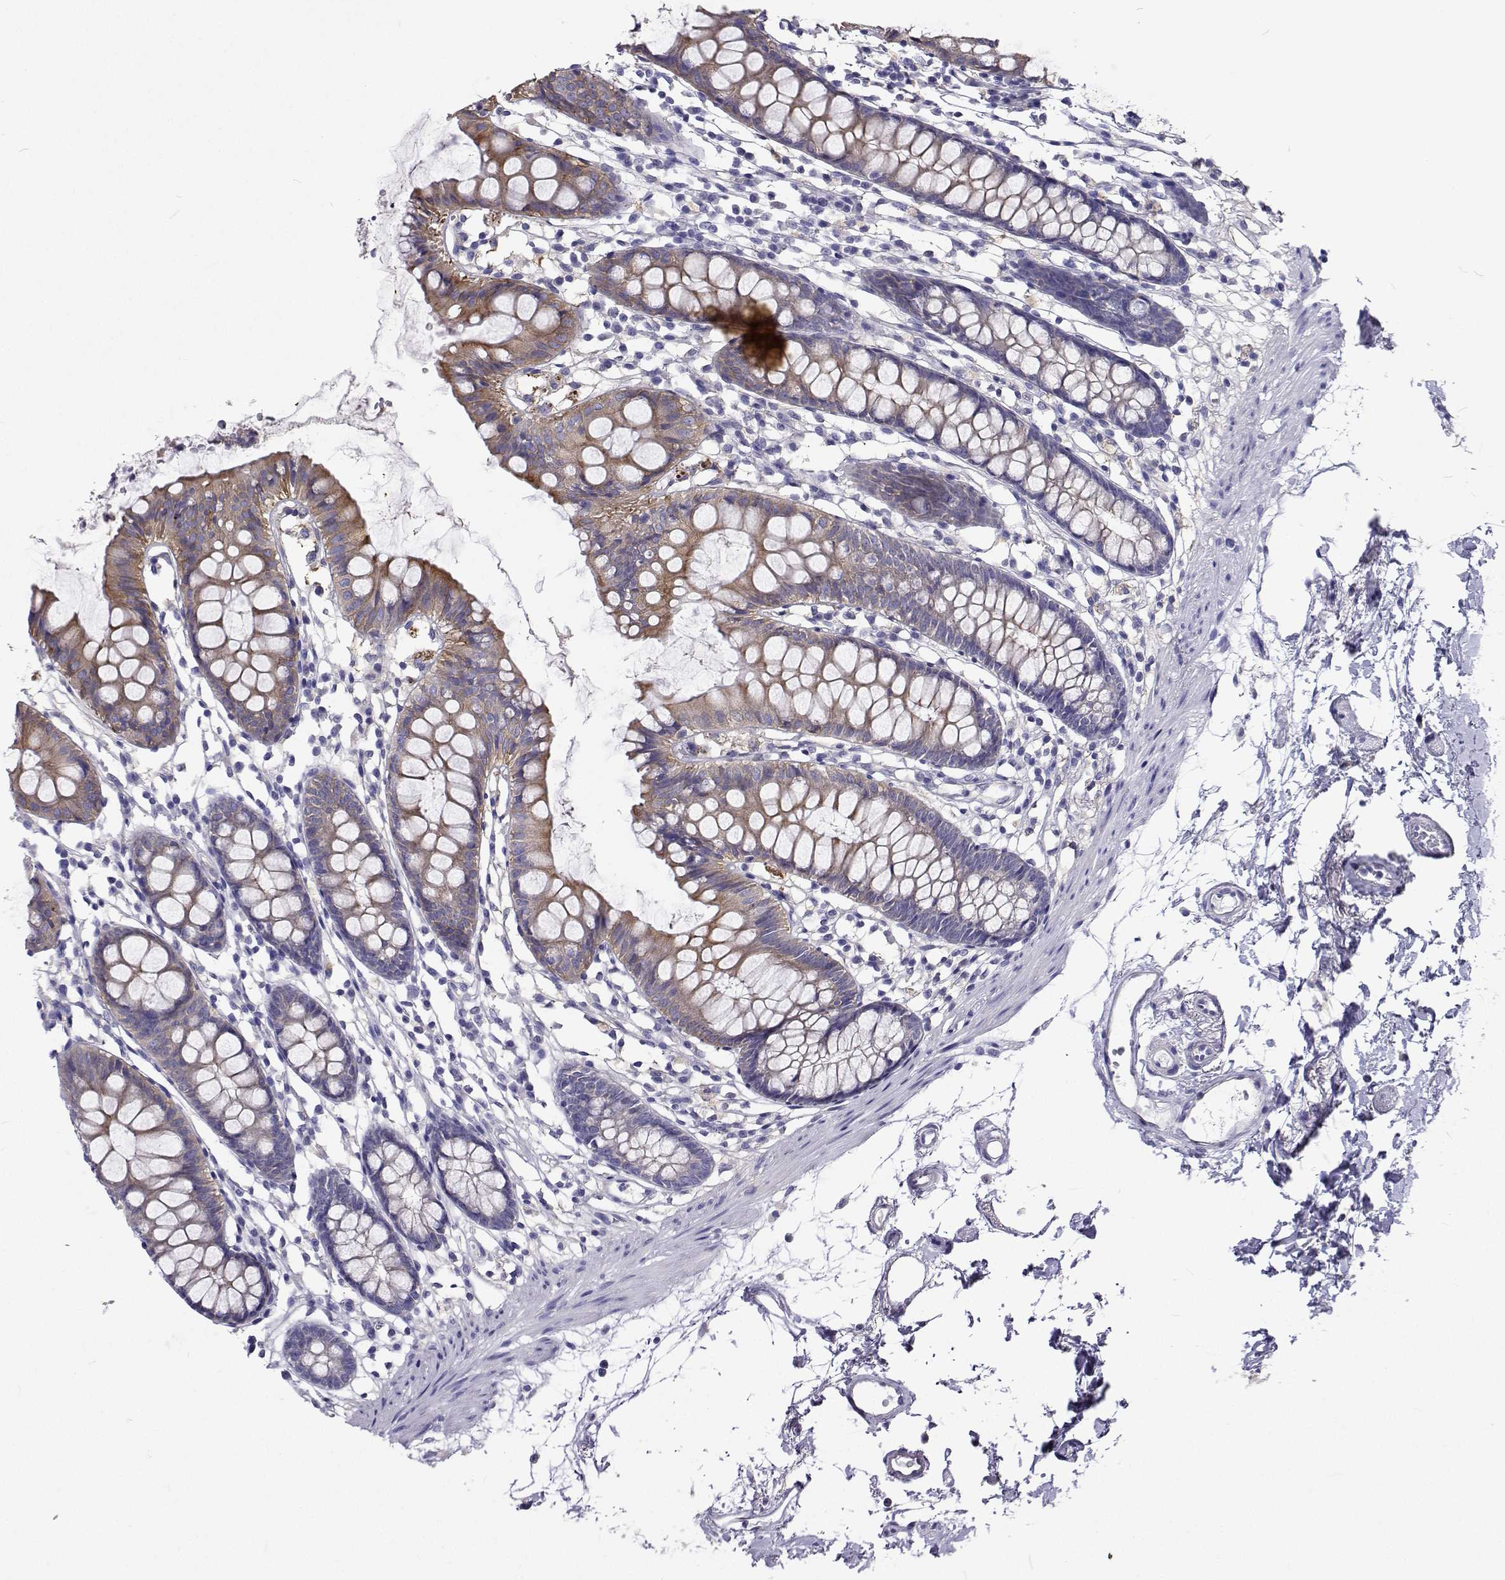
{"staining": {"intensity": "negative", "quantity": "none", "location": "none"}, "tissue": "colon", "cell_type": "Endothelial cells", "image_type": "normal", "snomed": [{"axis": "morphology", "description": "Normal tissue, NOS"}, {"axis": "topography", "description": "Colon"}], "caption": "Human colon stained for a protein using immunohistochemistry exhibits no expression in endothelial cells.", "gene": "LHFPL7", "patient": {"sex": "female", "age": 84}}